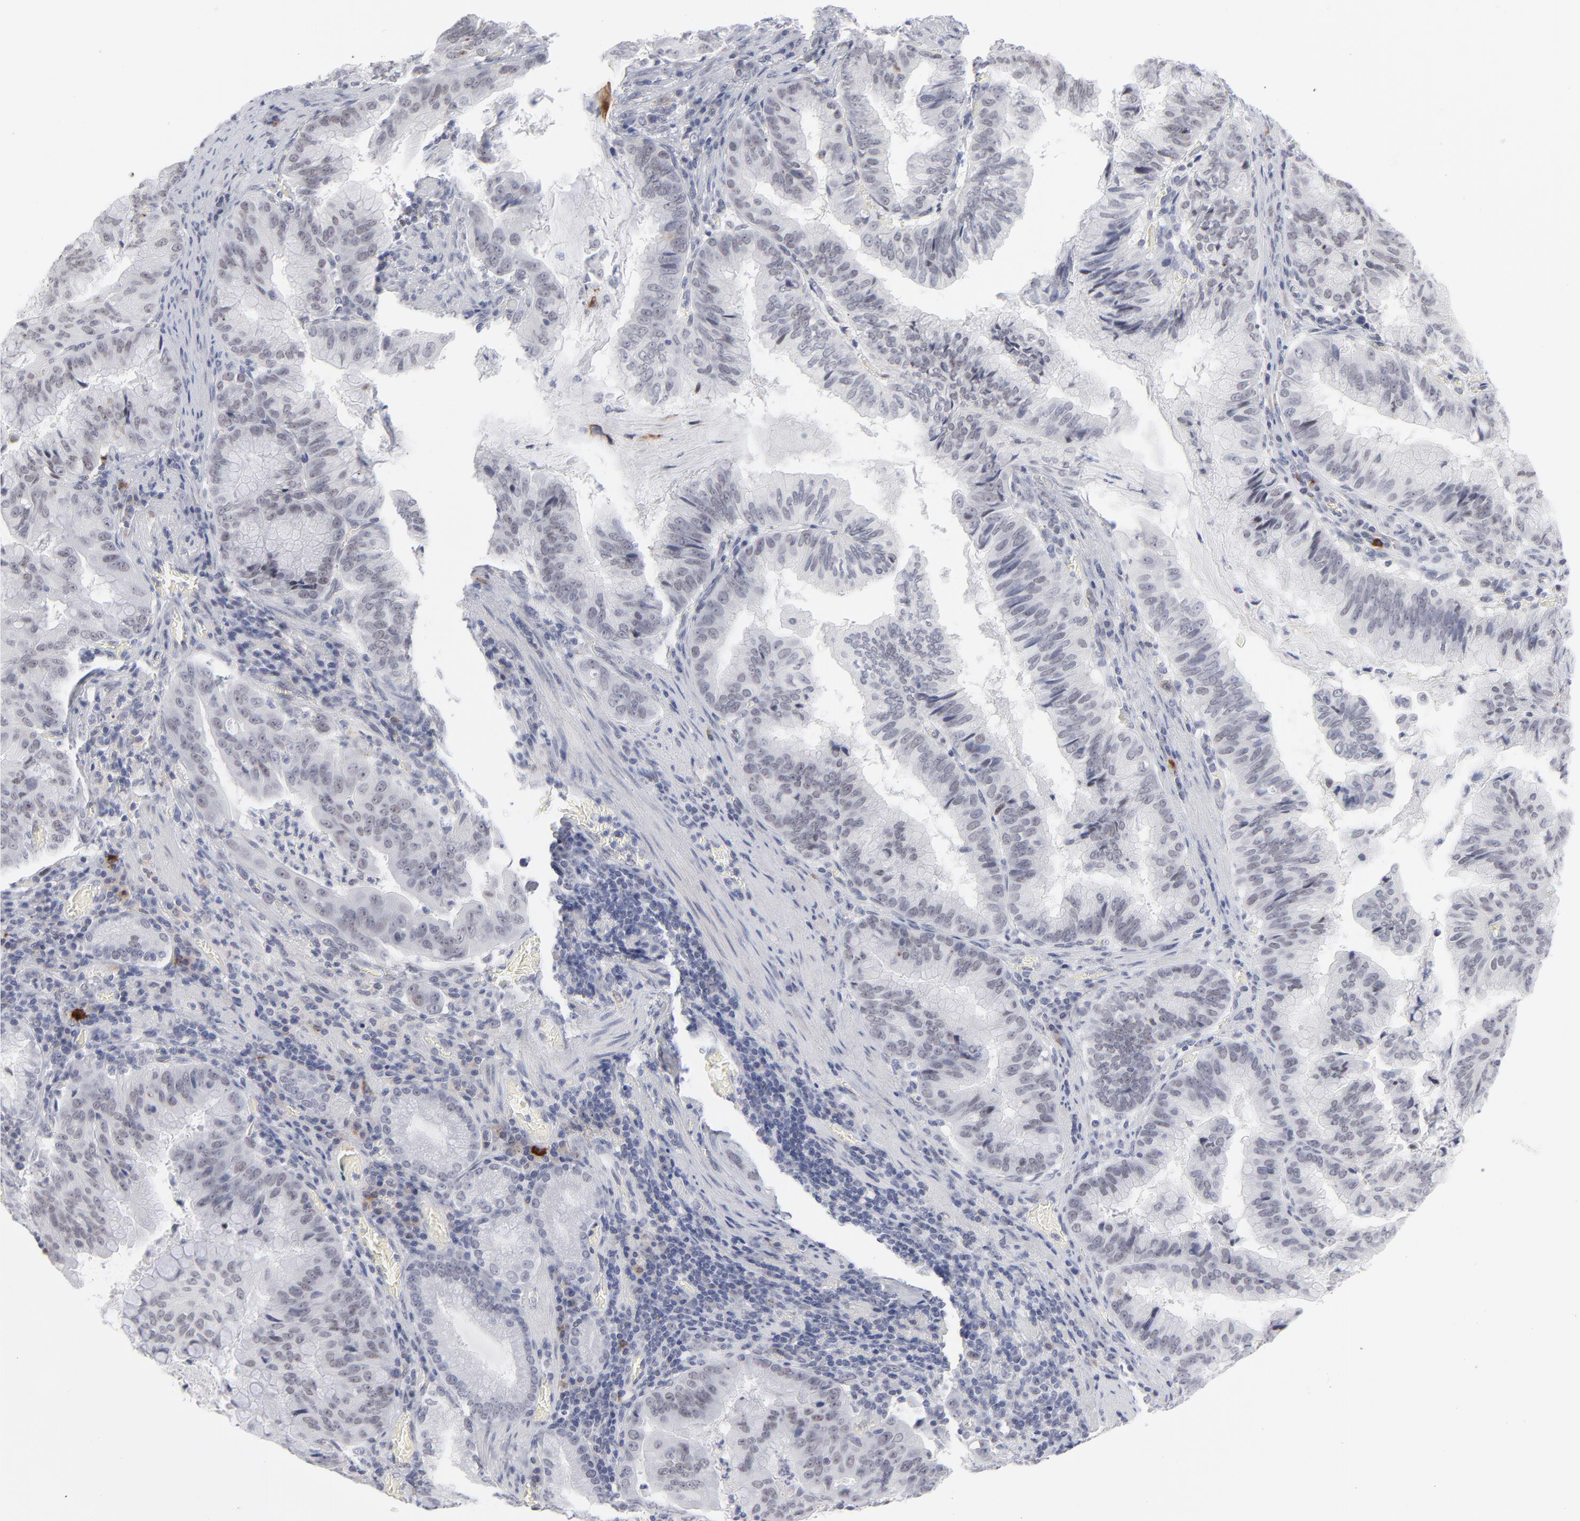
{"staining": {"intensity": "negative", "quantity": "none", "location": "none"}, "tissue": "stomach cancer", "cell_type": "Tumor cells", "image_type": "cancer", "snomed": [{"axis": "morphology", "description": "Adenocarcinoma, NOS"}, {"axis": "topography", "description": "Stomach, upper"}], "caption": "IHC image of neoplastic tissue: stomach cancer stained with DAB shows no significant protein positivity in tumor cells.", "gene": "CCR2", "patient": {"sex": "male", "age": 80}}